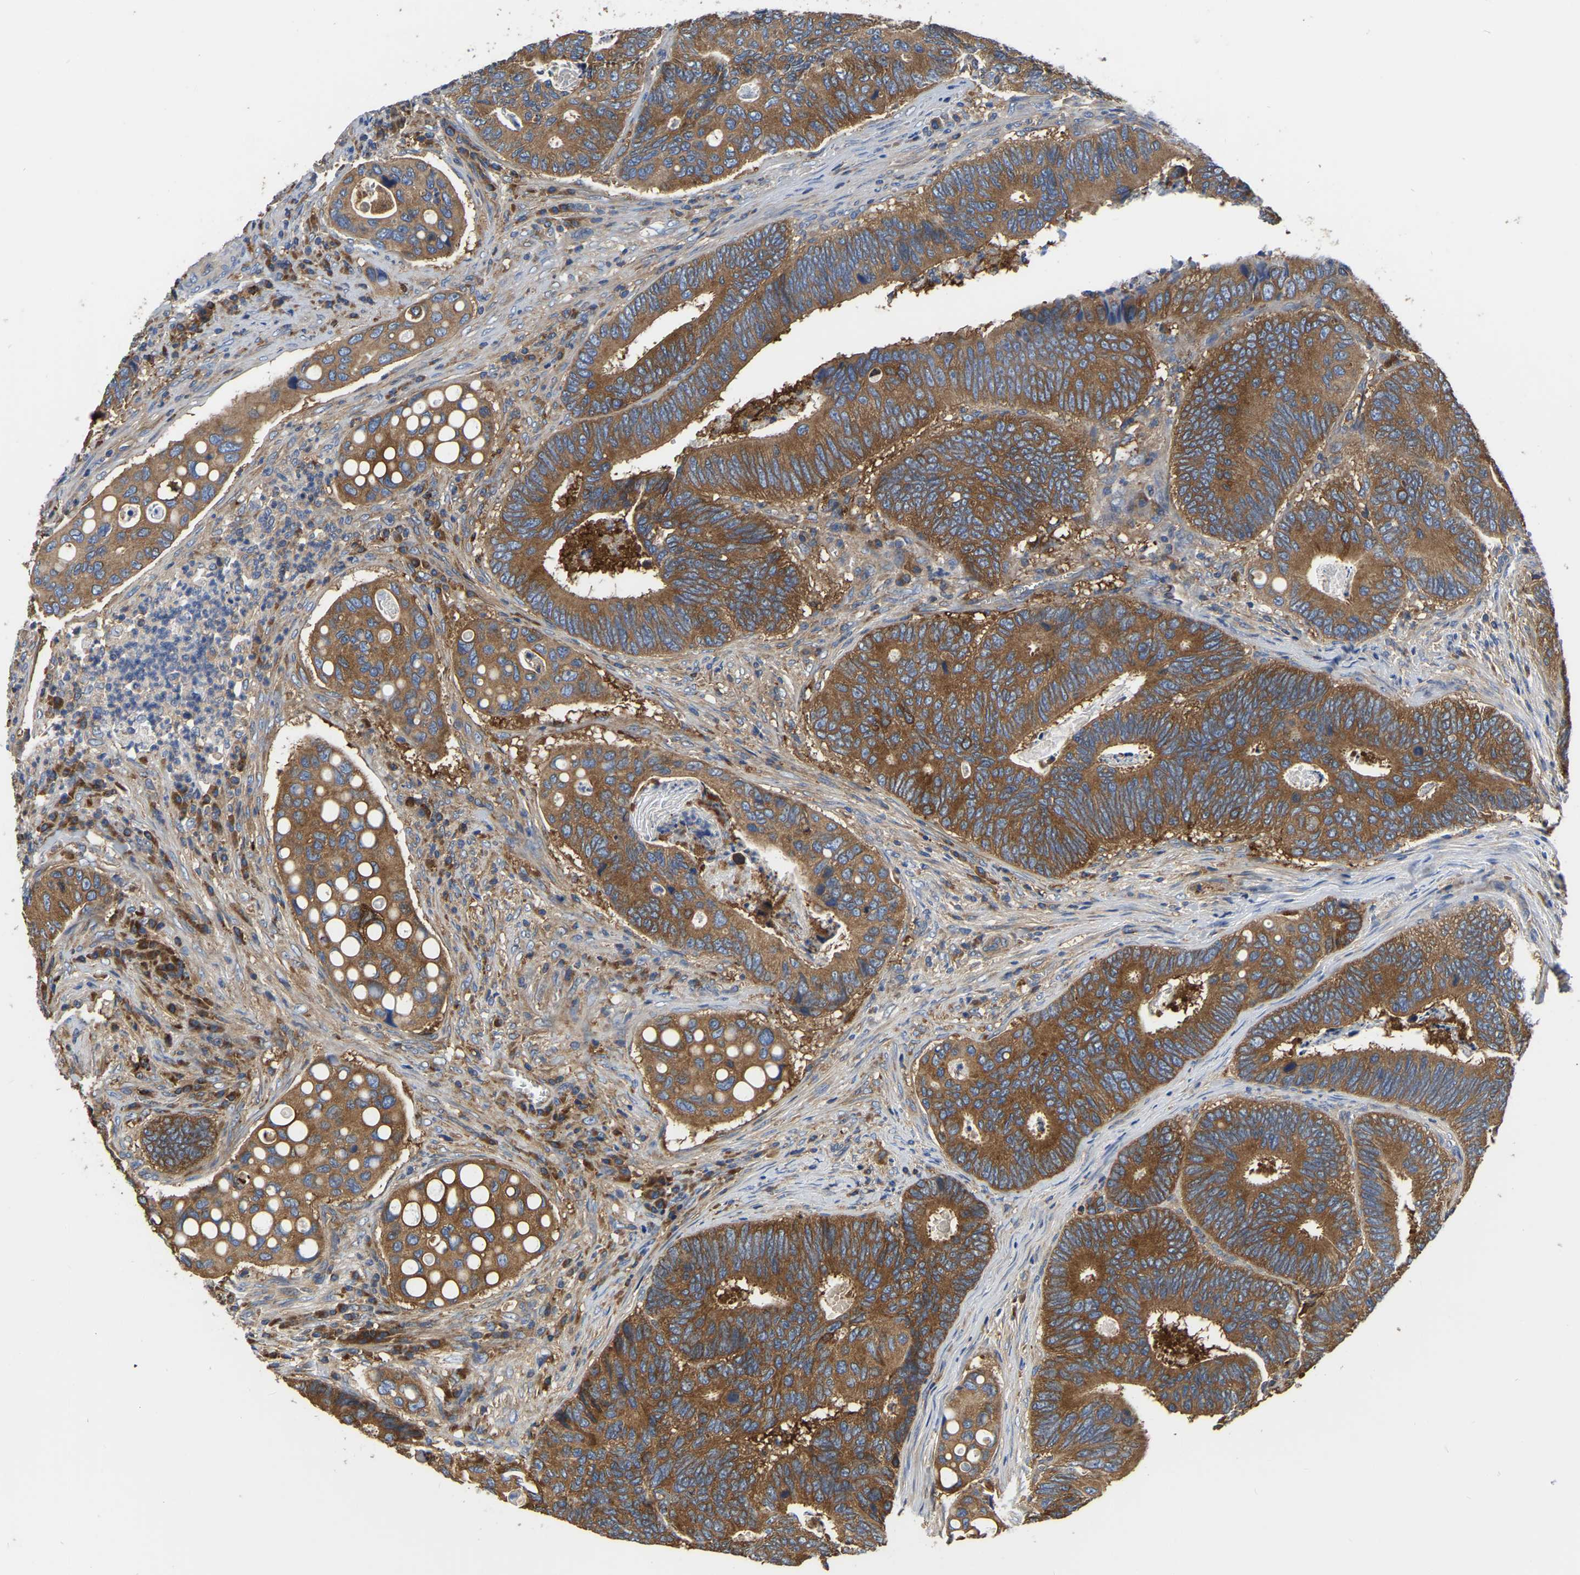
{"staining": {"intensity": "strong", "quantity": ">75%", "location": "cytoplasmic/membranous"}, "tissue": "colorectal cancer", "cell_type": "Tumor cells", "image_type": "cancer", "snomed": [{"axis": "morphology", "description": "Inflammation, NOS"}, {"axis": "morphology", "description": "Adenocarcinoma, NOS"}, {"axis": "topography", "description": "Colon"}], "caption": "Immunohistochemical staining of human colorectal cancer (adenocarcinoma) shows high levels of strong cytoplasmic/membranous protein expression in approximately >75% of tumor cells. The staining was performed using DAB, with brown indicating positive protein expression. Nuclei are stained blue with hematoxylin.", "gene": "GARS1", "patient": {"sex": "male", "age": 72}}